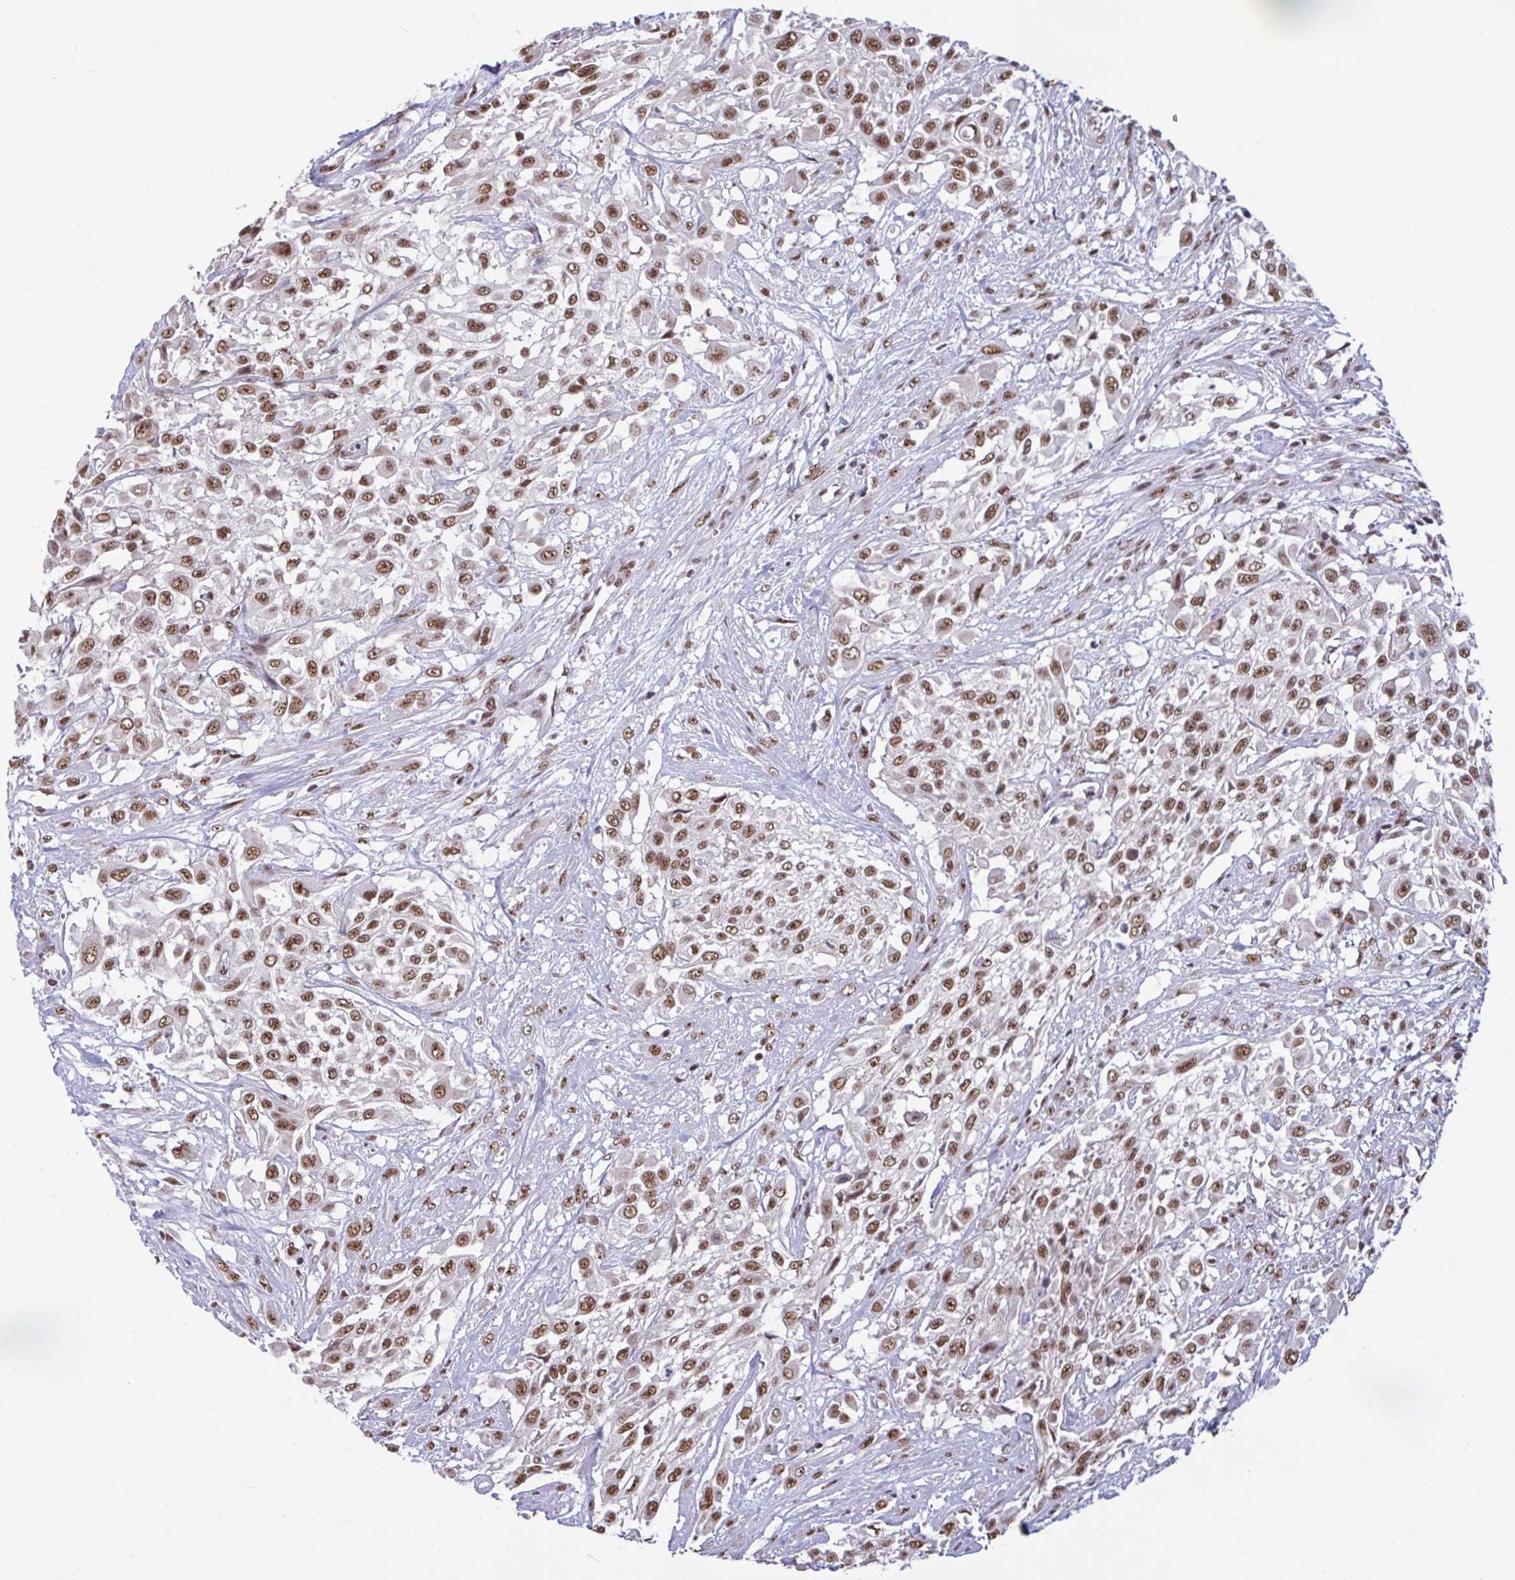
{"staining": {"intensity": "moderate", "quantity": ">75%", "location": "nuclear"}, "tissue": "urothelial cancer", "cell_type": "Tumor cells", "image_type": "cancer", "snomed": [{"axis": "morphology", "description": "Urothelial carcinoma, High grade"}, {"axis": "topography", "description": "Urinary bladder"}], "caption": "Urothelial carcinoma (high-grade) stained for a protein demonstrates moderate nuclear positivity in tumor cells.", "gene": "PUF60", "patient": {"sex": "male", "age": 57}}